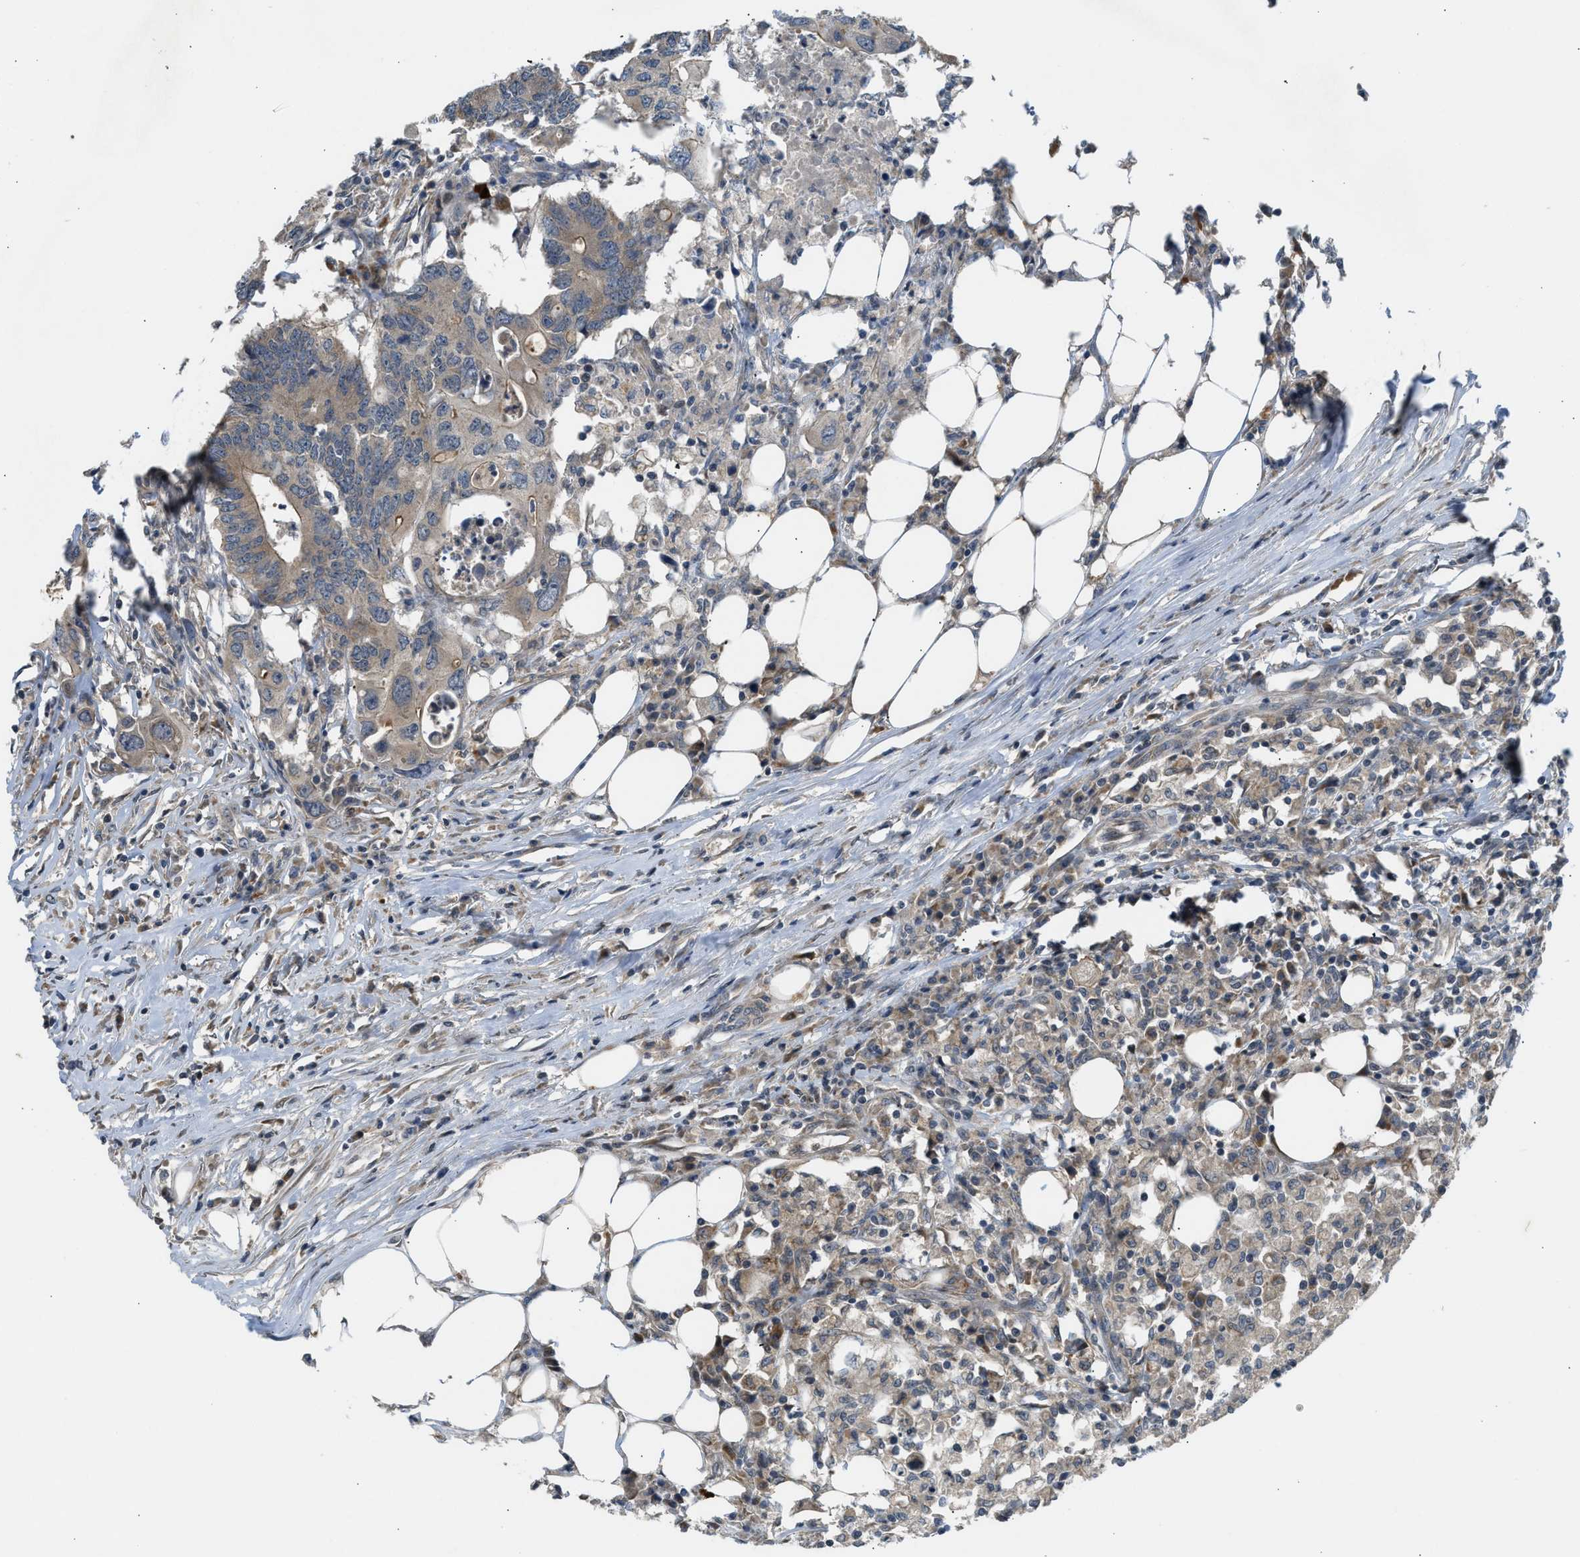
{"staining": {"intensity": "moderate", "quantity": "25%-75%", "location": "cytoplasmic/membranous"}, "tissue": "colorectal cancer", "cell_type": "Tumor cells", "image_type": "cancer", "snomed": [{"axis": "morphology", "description": "Adenocarcinoma, NOS"}, {"axis": "topography", "description": "Colon"}], "caption": "This histopathology image reveals IHC staining of adenocarcinoma (colorectal), with medium moderate cytoplasmic/membranous positivity in about 25%-75% of tumor cells.", "gene": "ADCY8", "patient": {"sex": "male", "age": 71}}